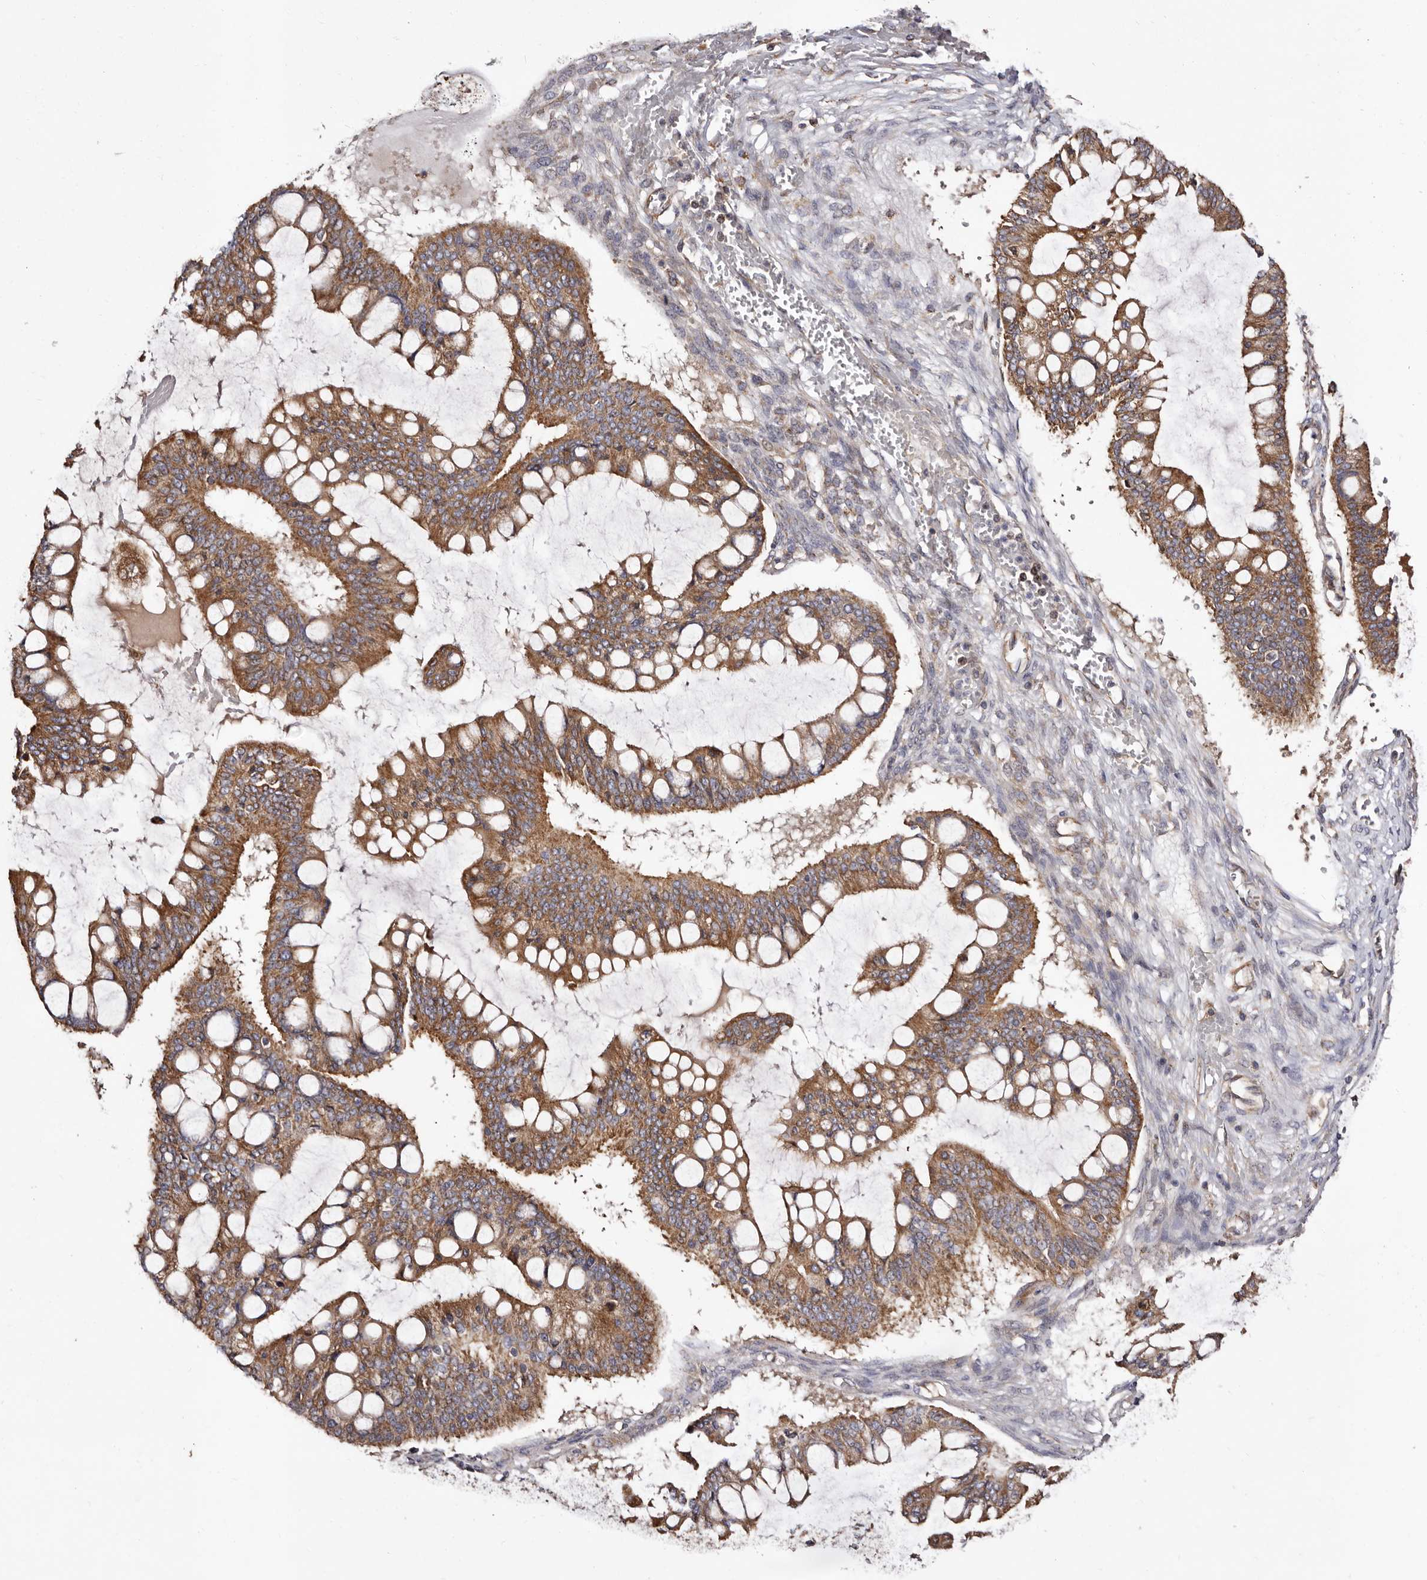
{"staining": {"intensity": "moderate", "quantity": ">75%", "location": "cytoplasmic/membranous"}, "tissue": "ovarian cancer", "cell_type": "Tumor cells", "image_type": "cancer", "snomed": [{"axis": "morphology", "description": "Cystadenocarcinoma, mucinous, NOS"}, {"axis": "topography", "description": "Ovary"}], "caption": "Human ovarian mucinous cystadenocarcinoma stained with a protein marker exhibits moderate staining in tumor cells.", "gene": "LUZP1", "patient": {"sex": "female", "age": 73}}